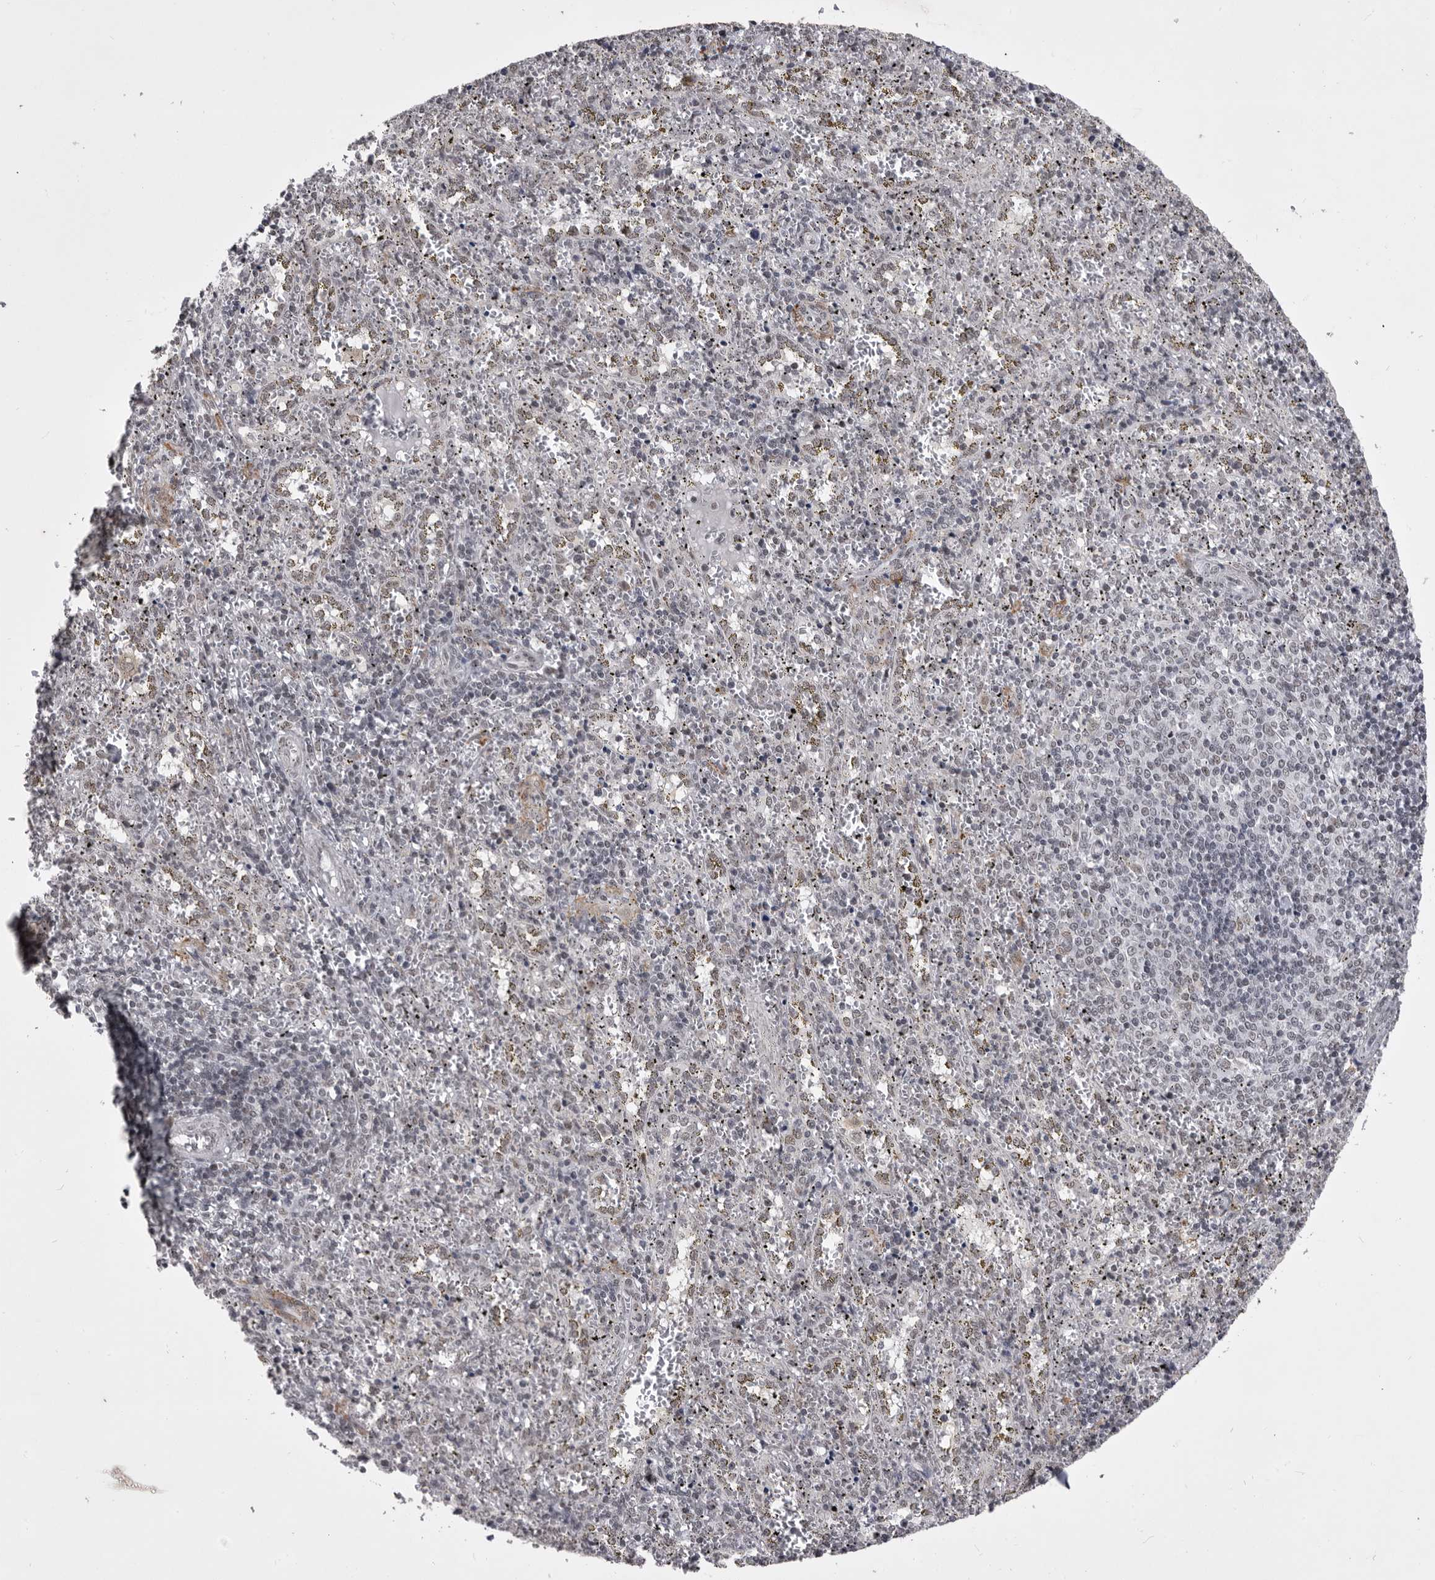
{"staining": {"intensity": "negative", "quantity": "none", "location": "none"}, "tissue": "spleen", "cell_type": "Cells in red pulp", "image_type": "normal", "snomed": [{"axis": "morphology", "description": "Normal tissue, NOS"}, {"axis": "topography", "description": "Spleen"}], "caption": "DAB immunohistochemical staining of benign human spleen demonstrates no significant expression in cells in red pulp. Nuclei are stained in blue.", "gene": "PRPF3", "patient": {"sex": "male", "age": 11}}